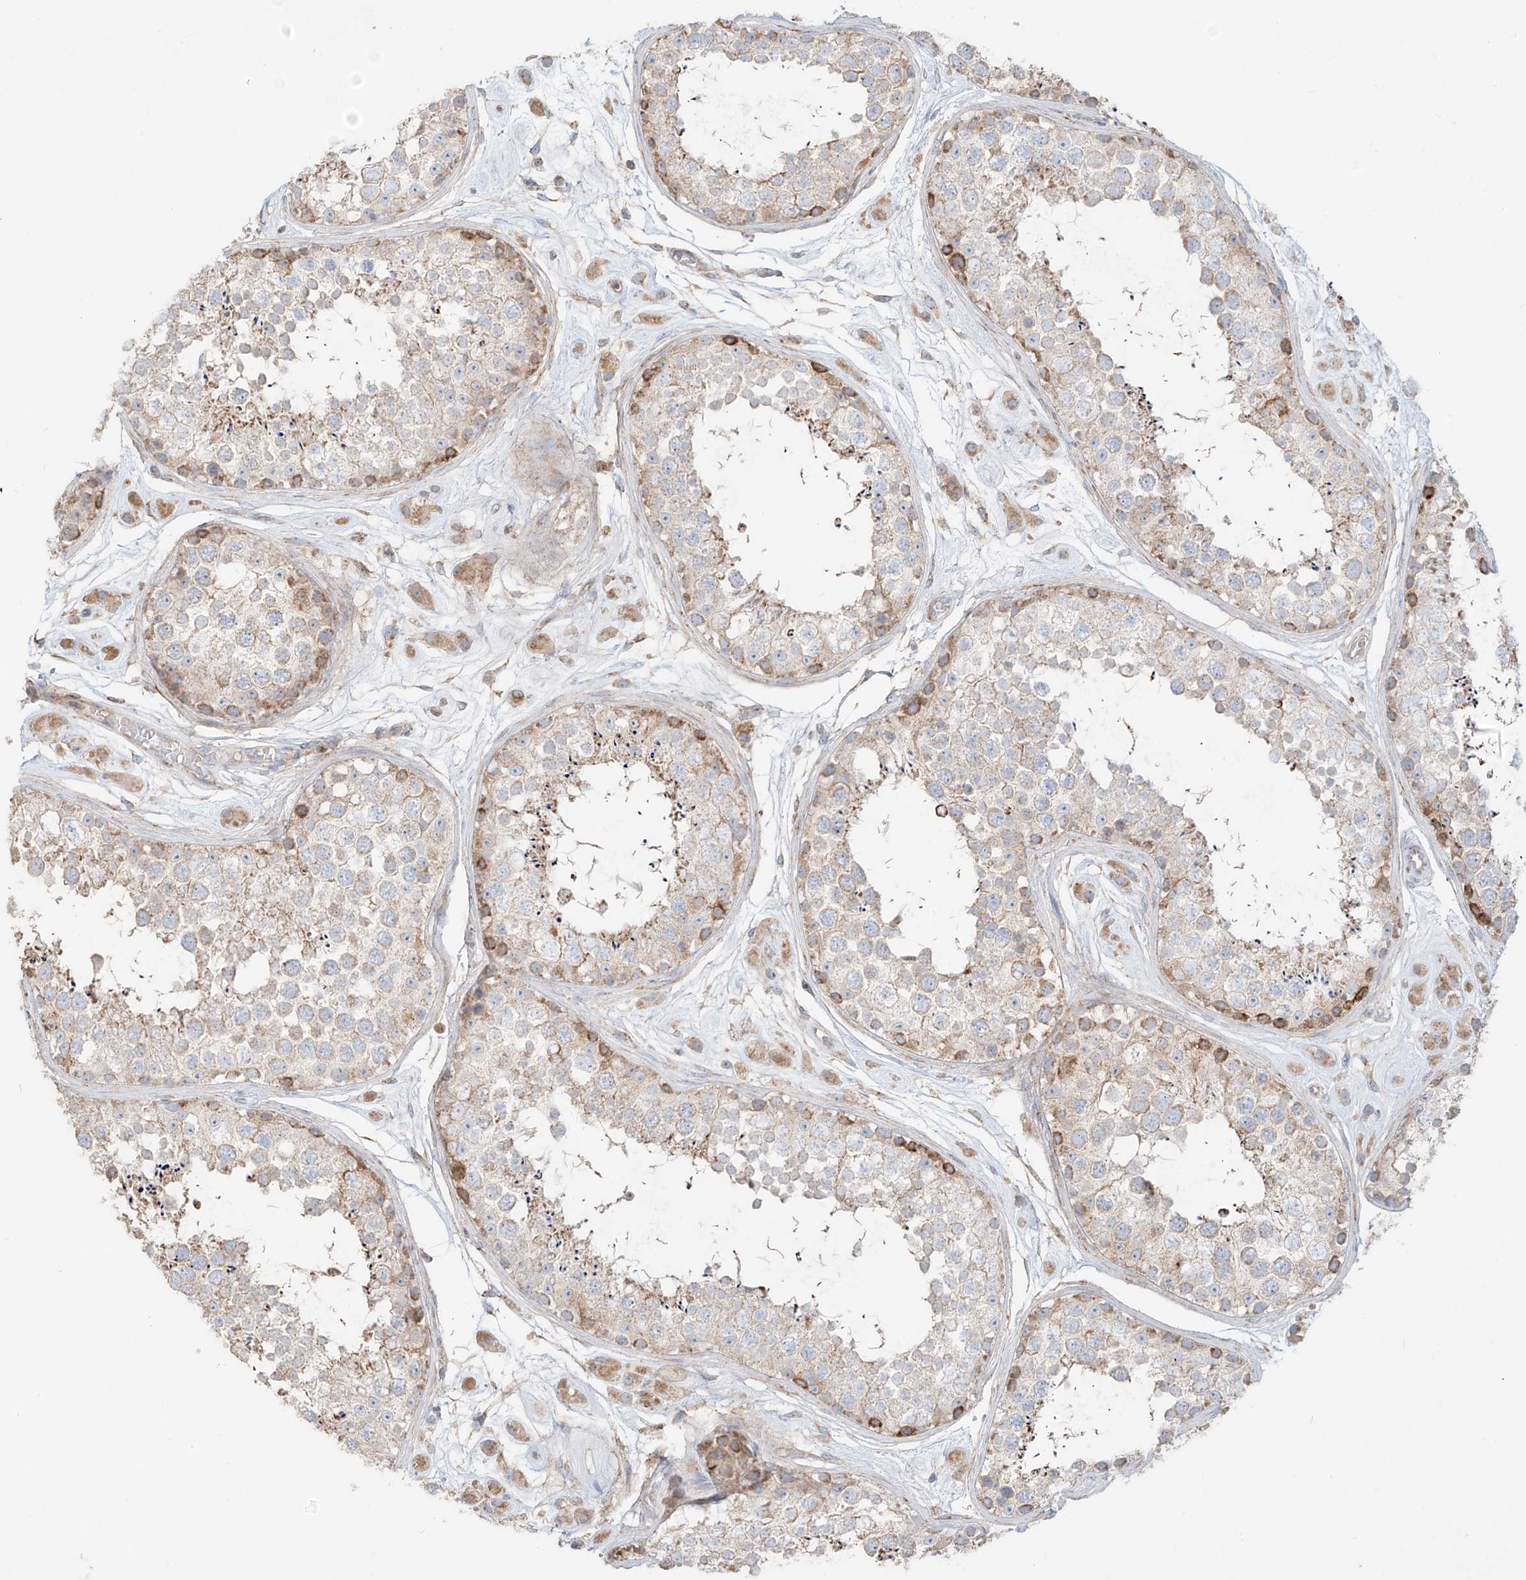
{"staining": {"intensity": "moderate", "quantity": "<25%", "location": "cytoplasmic/membranous"}, "tissue": "testis", "cell_type": "Cells in seminiferous ducts", "image_type": "normal", "snomed": [{"axis": "morphology", "description": "Normal tissue, NOS"}, {"axis": "topography", "description": "Testis"}], "caption": "Approximately <25% of cells in seminiferous ducts in normal testis reveal moderate cytoplasmic/membranous protein expression as visualized by brown immunohistochemical staining.", "gene": "COLGALT2", "patient": {"sex": "male", "age": 25}}